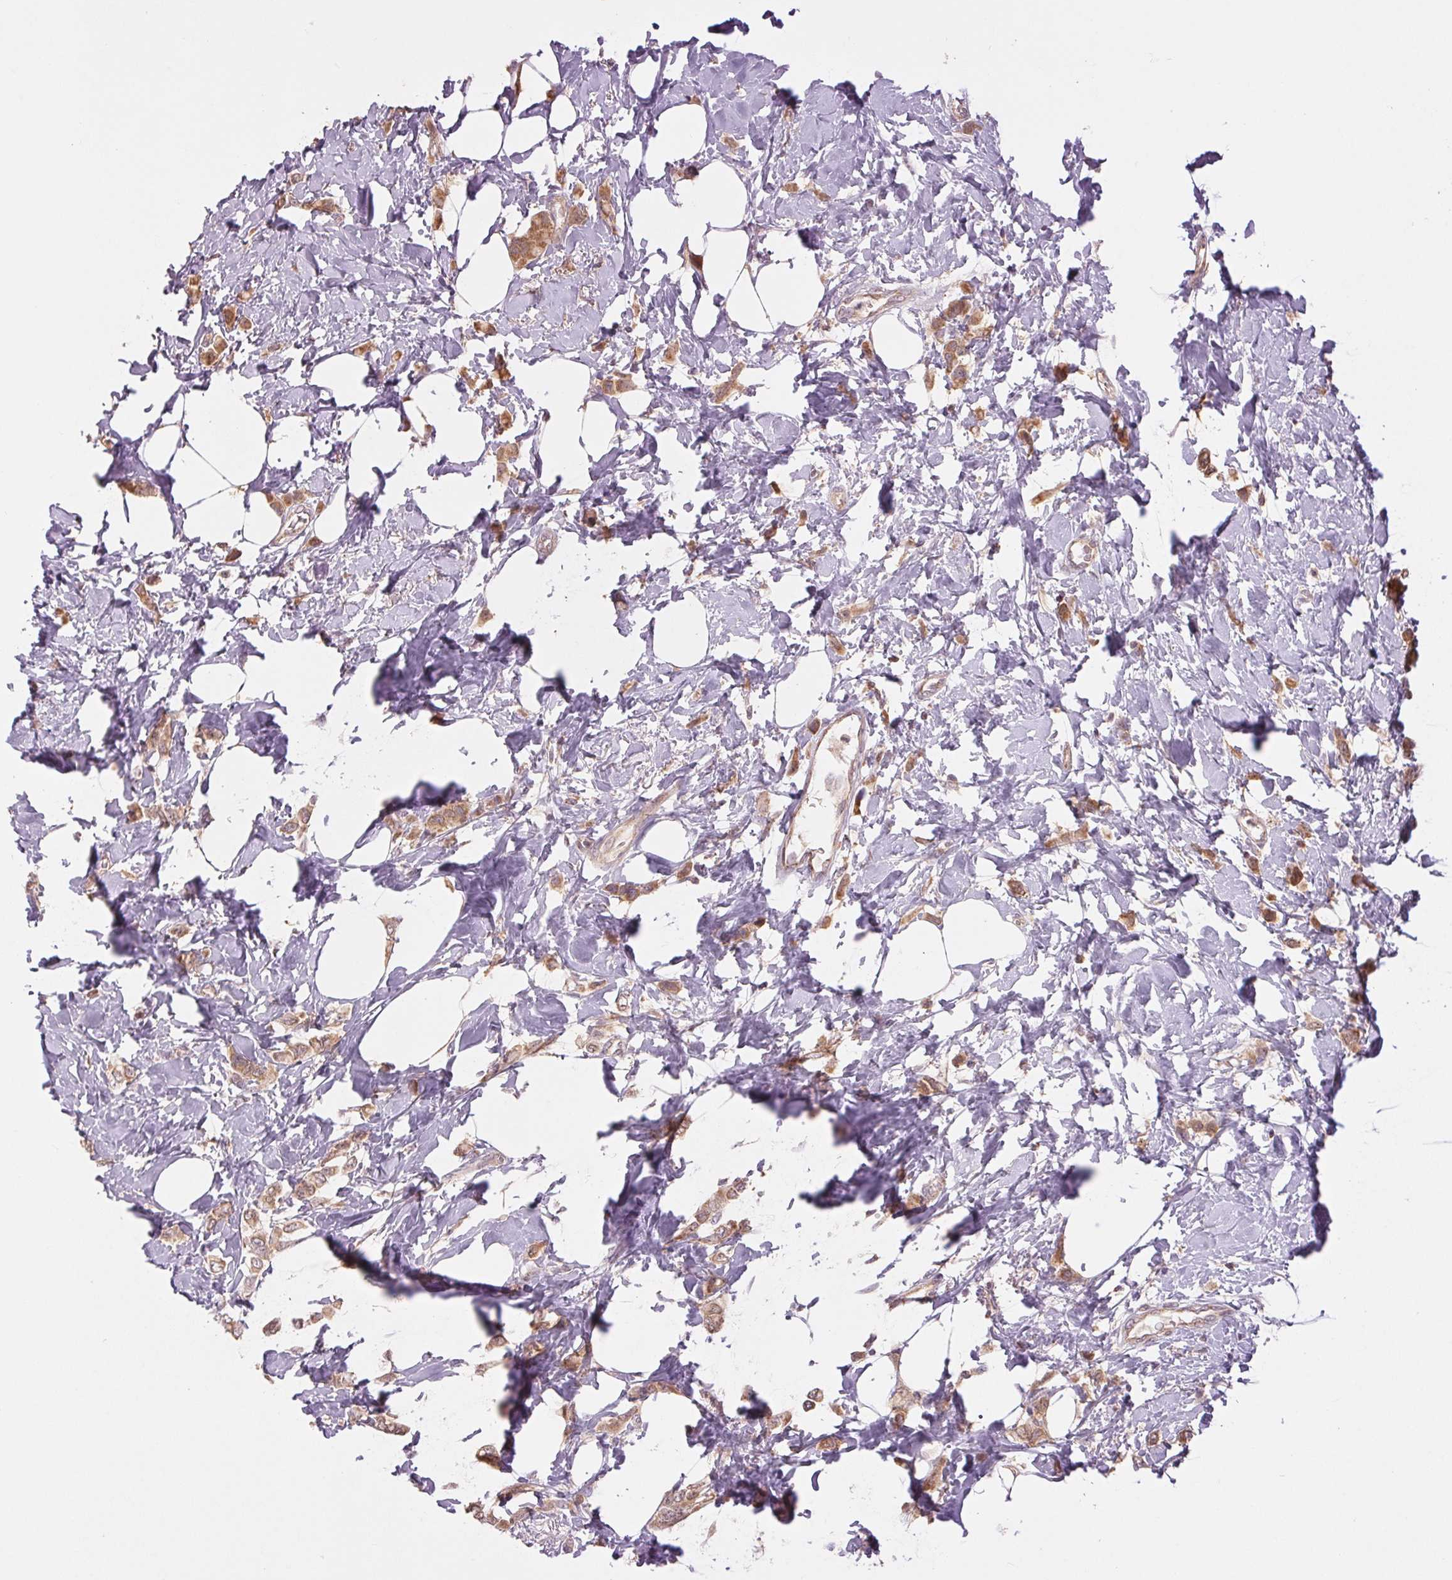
{"staining": {"intensity": "moderate", "quantity": ">75%", "location": "cytoplasmic/membranous"}, "tissue": "breast cancer", "cell_type": "Tumor cells", "image_type": "cancer", "snomed": [{"axis": "morphology", "description": "Lobular carcinoma"}, {"axis": "topography", "description": "Breast"}], "caption": "About >75% of tumor cells in human breast cancer demonstrate moderate cytoplasmic/membranous protein expression as visualized by brown immunohistochemical staining.", "gene": "MAP3K5", "patient": {"sex": "female", "age": 66}}